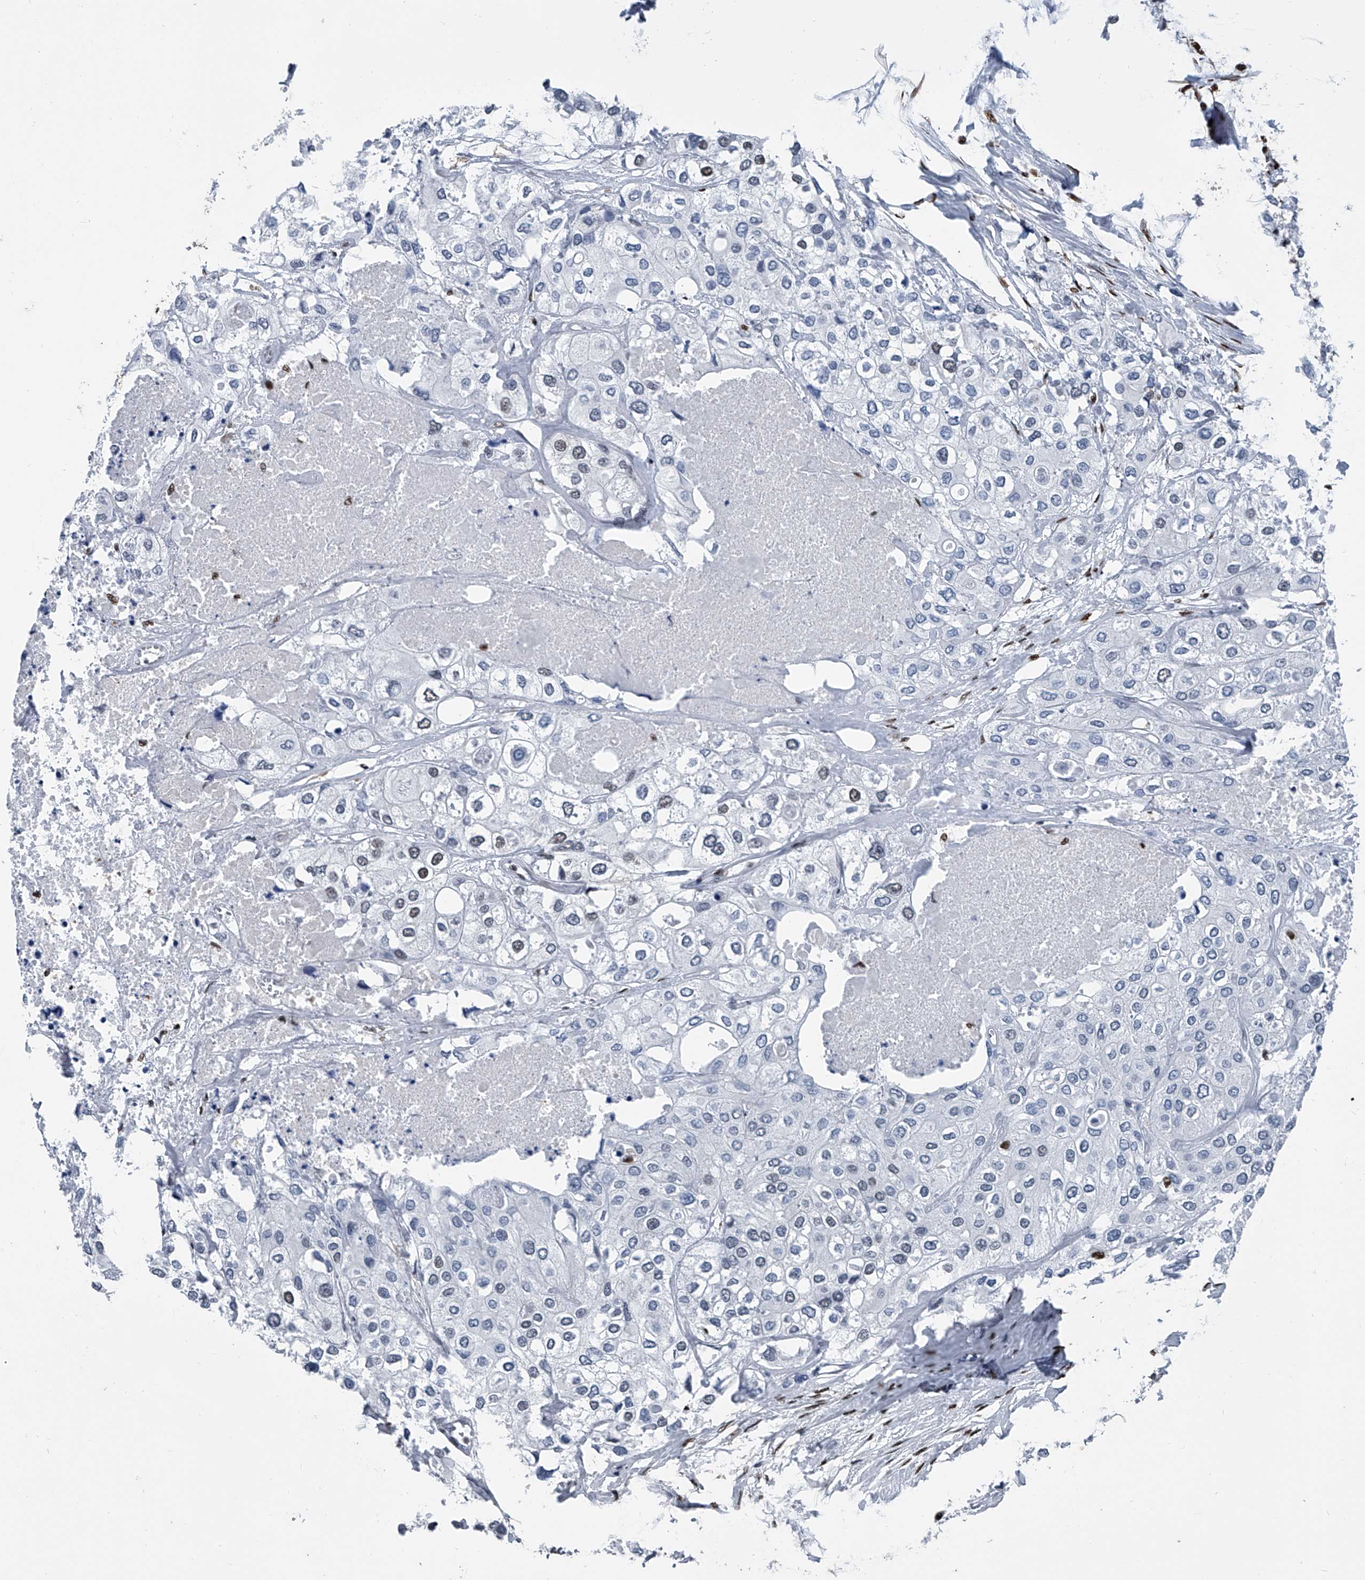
{"staining": {"intensity": "negative", "quantity": "none", "location": "none"}, "tissue": "urothelial cancer", "cell_type": "Tumor cells", "image_type": "cancer", "snomed": [{"axis": "morphology", "description": "Urothelial carcinoma, High grade"}, {"axis": "topography", "description": "Urinary bladder"}], "caption": "An immunohistochemistry (IHC) photomicrograph of urothelial cancer is shown. There is no staining in tumor cells of urothelial cancer. (Immunohistochemistry, brightfield microscopy, high magnification).", "gene": "FKBP5", "patient": {"sex": "male", "age": 64}}